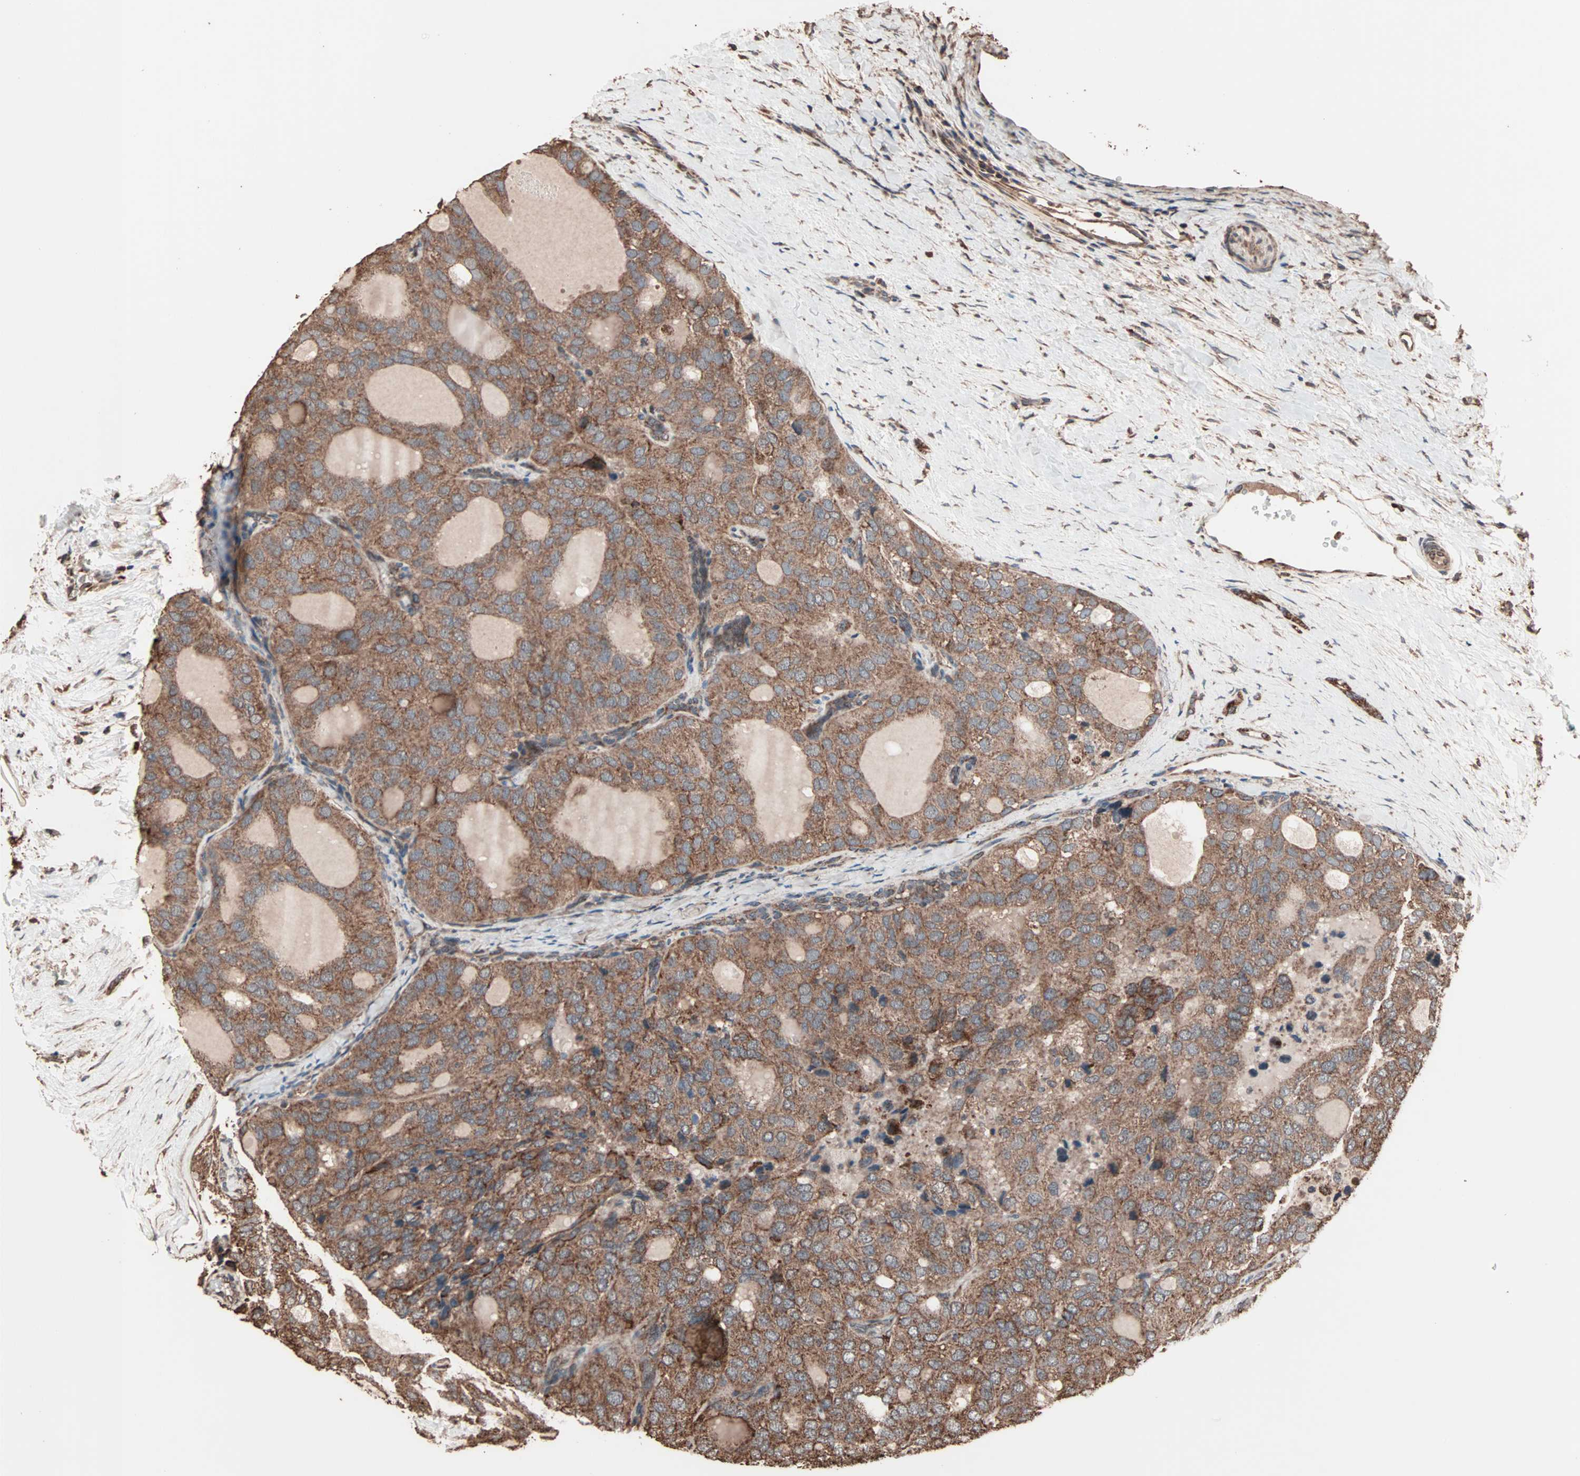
{"staining": {"intensity": "strong", "quantity": ">75%", "location": "cytoplasmic/membranous"}, "tissue": "thyroid cancer", "cell_type": "Tumor cells", "image_type": "cancer", "snomed": [{"axis": "morphology", "description": "Follicular adenoma carcinoma, NOS"}, {"axis": "topography", "description": "Thyroid gland"}], "caption": "Immunohistochemical staining of thyroid cancer demonstrates high levels of strong cytoplasmic/membranous protein staining in about >75% of tumor cells.", "gene": "MRPL2", "patient": {"sex": "male", "age": 75}}